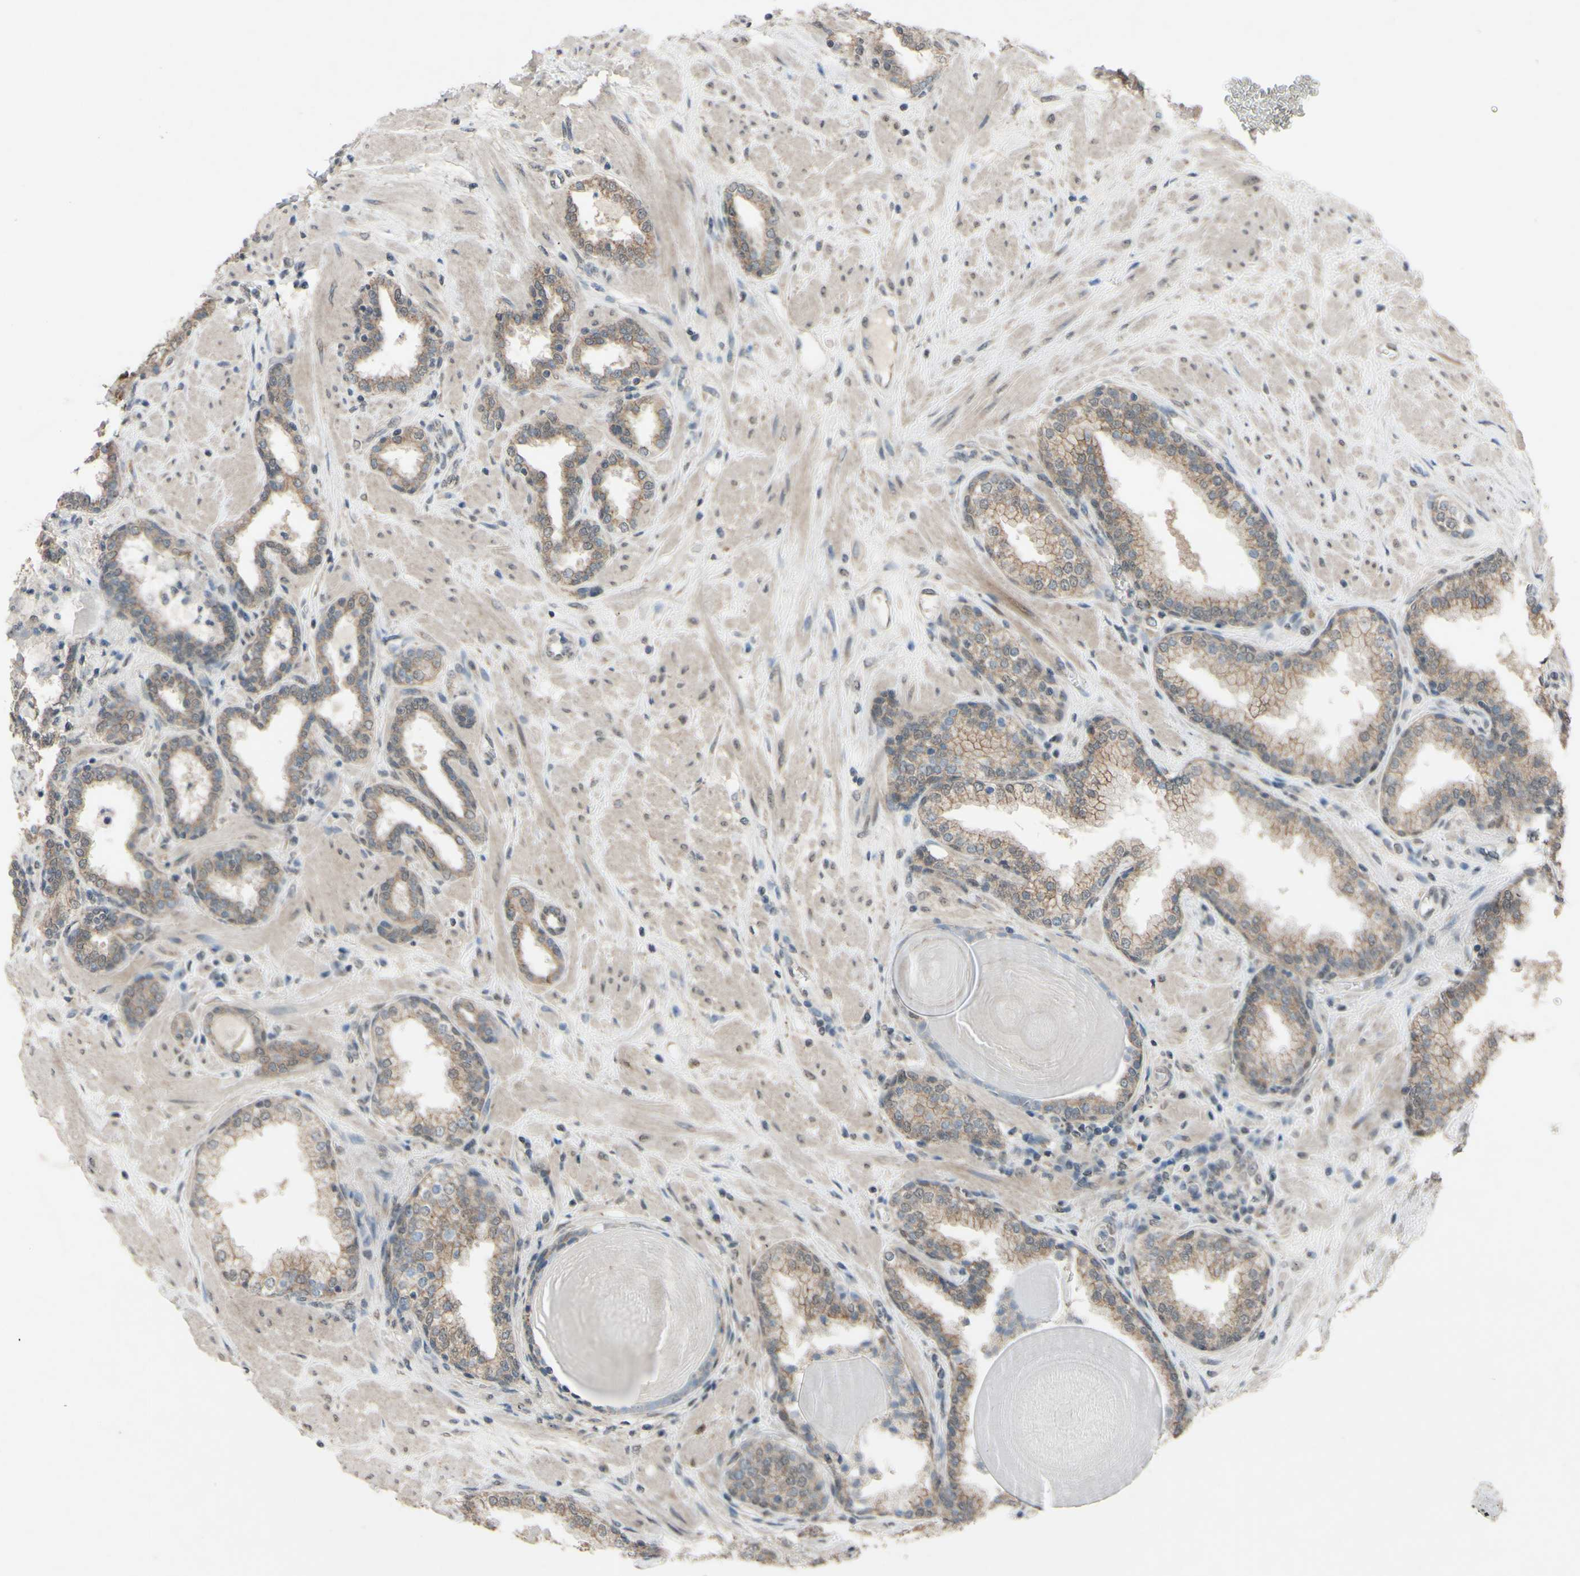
{"staining": {"intensity": "moderate", "quantity": ">75%", "location": "cytoplasmic/membranous"}, "tissue": "prostate", "cell_type": "Glandular cells", "image_type": "normal", "snomed": [{"axis": "morphology", "description": "Normal tissue, NOS"}, {"axis": "topography", "description": "Prostate"}], "caption": "High-magnification brightfield microscopy of benign prostate stained with DAB (3,3'-diaminobenzidine) (brown) and counterstained with hematoxylin (blue). glandular cells exhibit moderate cytoplasmic/membranous expression is seen in approximately>75% of cells.", "gene": "CDCP1", "patient": {"sex": "male", "age": 51}}